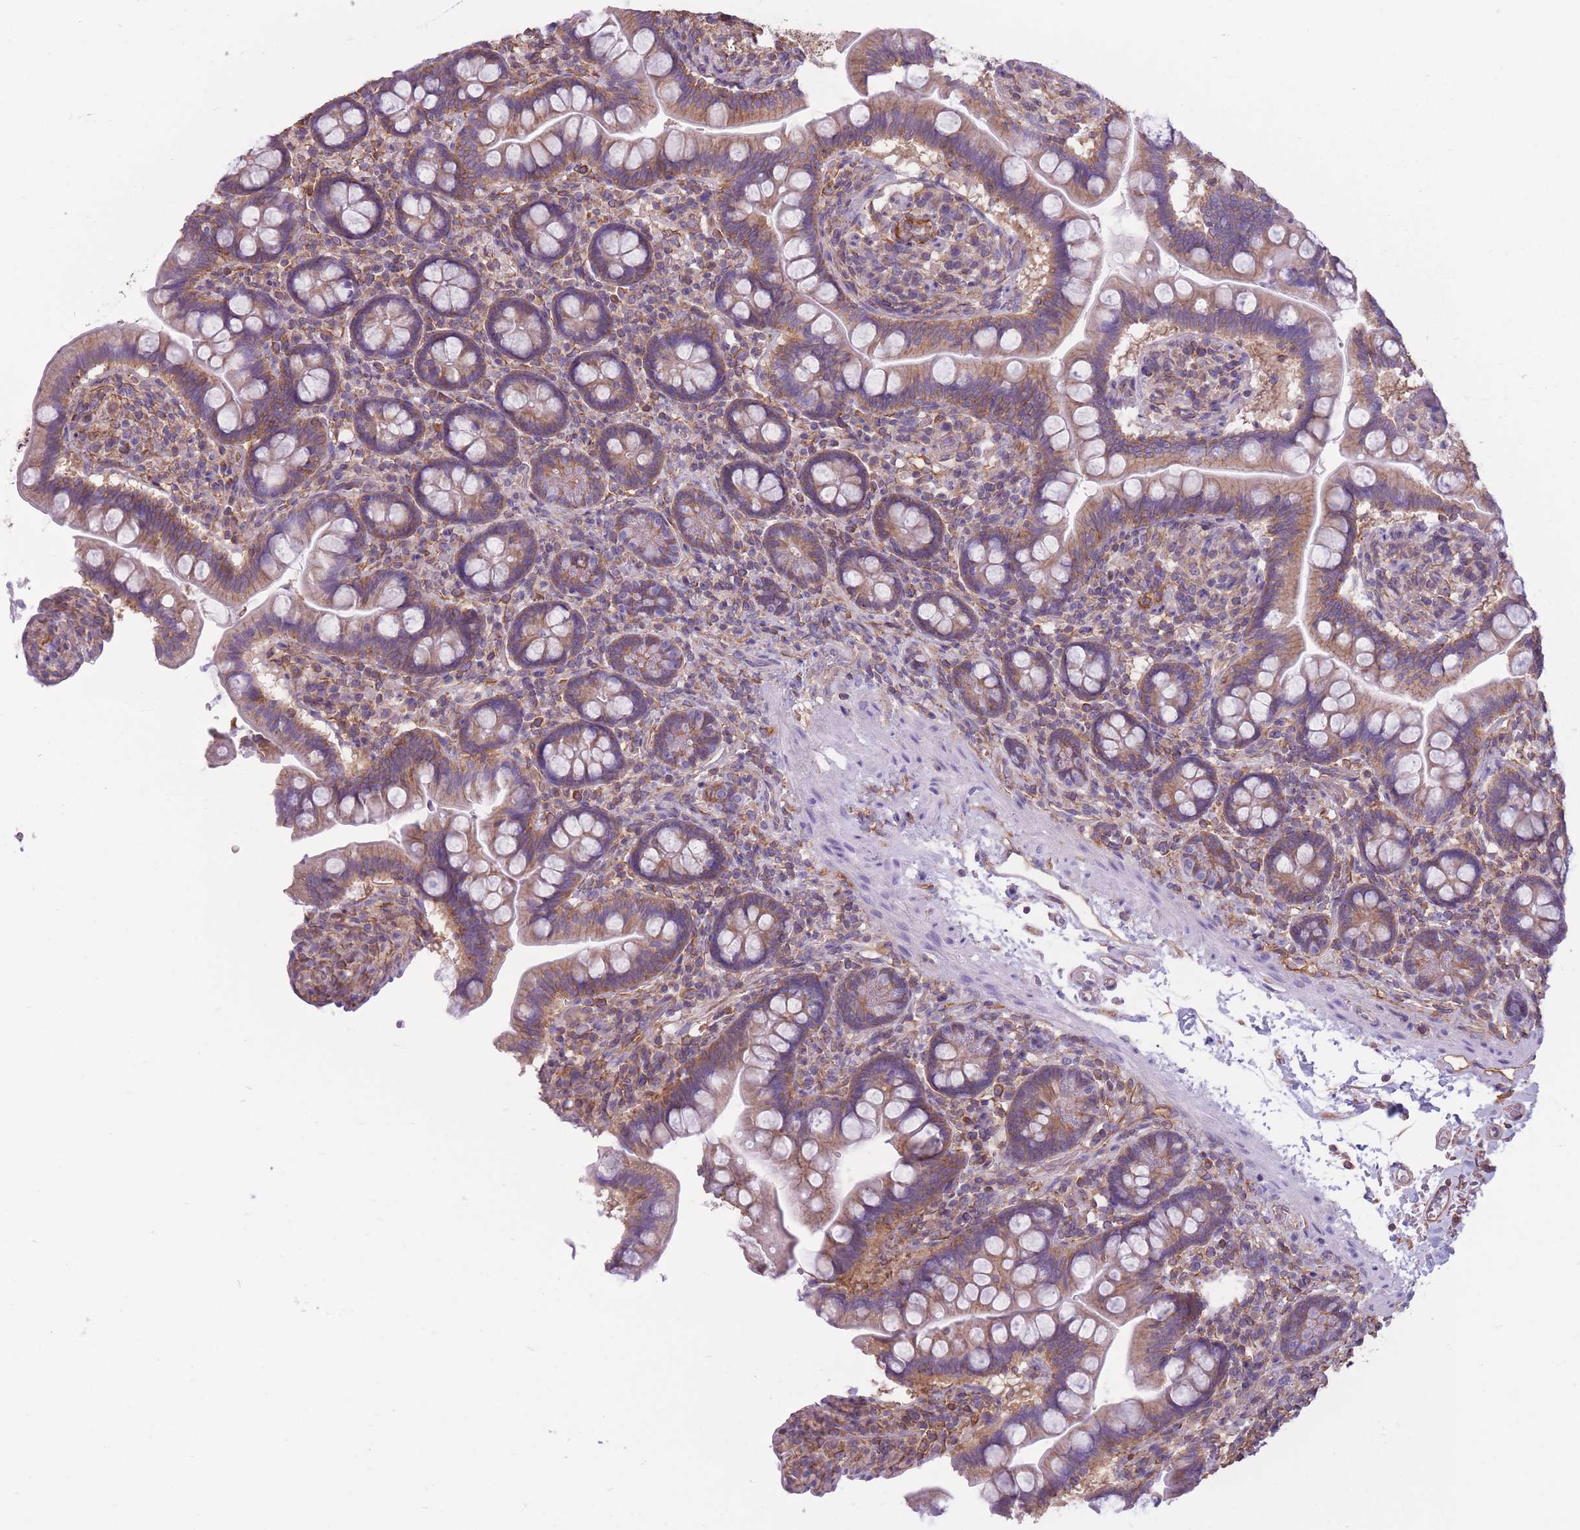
{"staining": {"intensity": "moderate", "quantity": "25%-75%", "location": "cytoplasmic/membranous"}, "tissue": "small intestine", "cell_type": "Glandular cells", "image_type": "normal", "snomed": [{"axis": "morphology", "description": "Normal tissue, NOS"}, {"axis": "topography", "description": "Small intestine"}], "caption": "Brown immunohistochemical staining in benign human small intestine reveals moderate cytoplasmic/membranous expression in approximately 25%-75% of glandular cells.", "gene": "ADD1", "patient": {"sex": "female", "age": 64}}